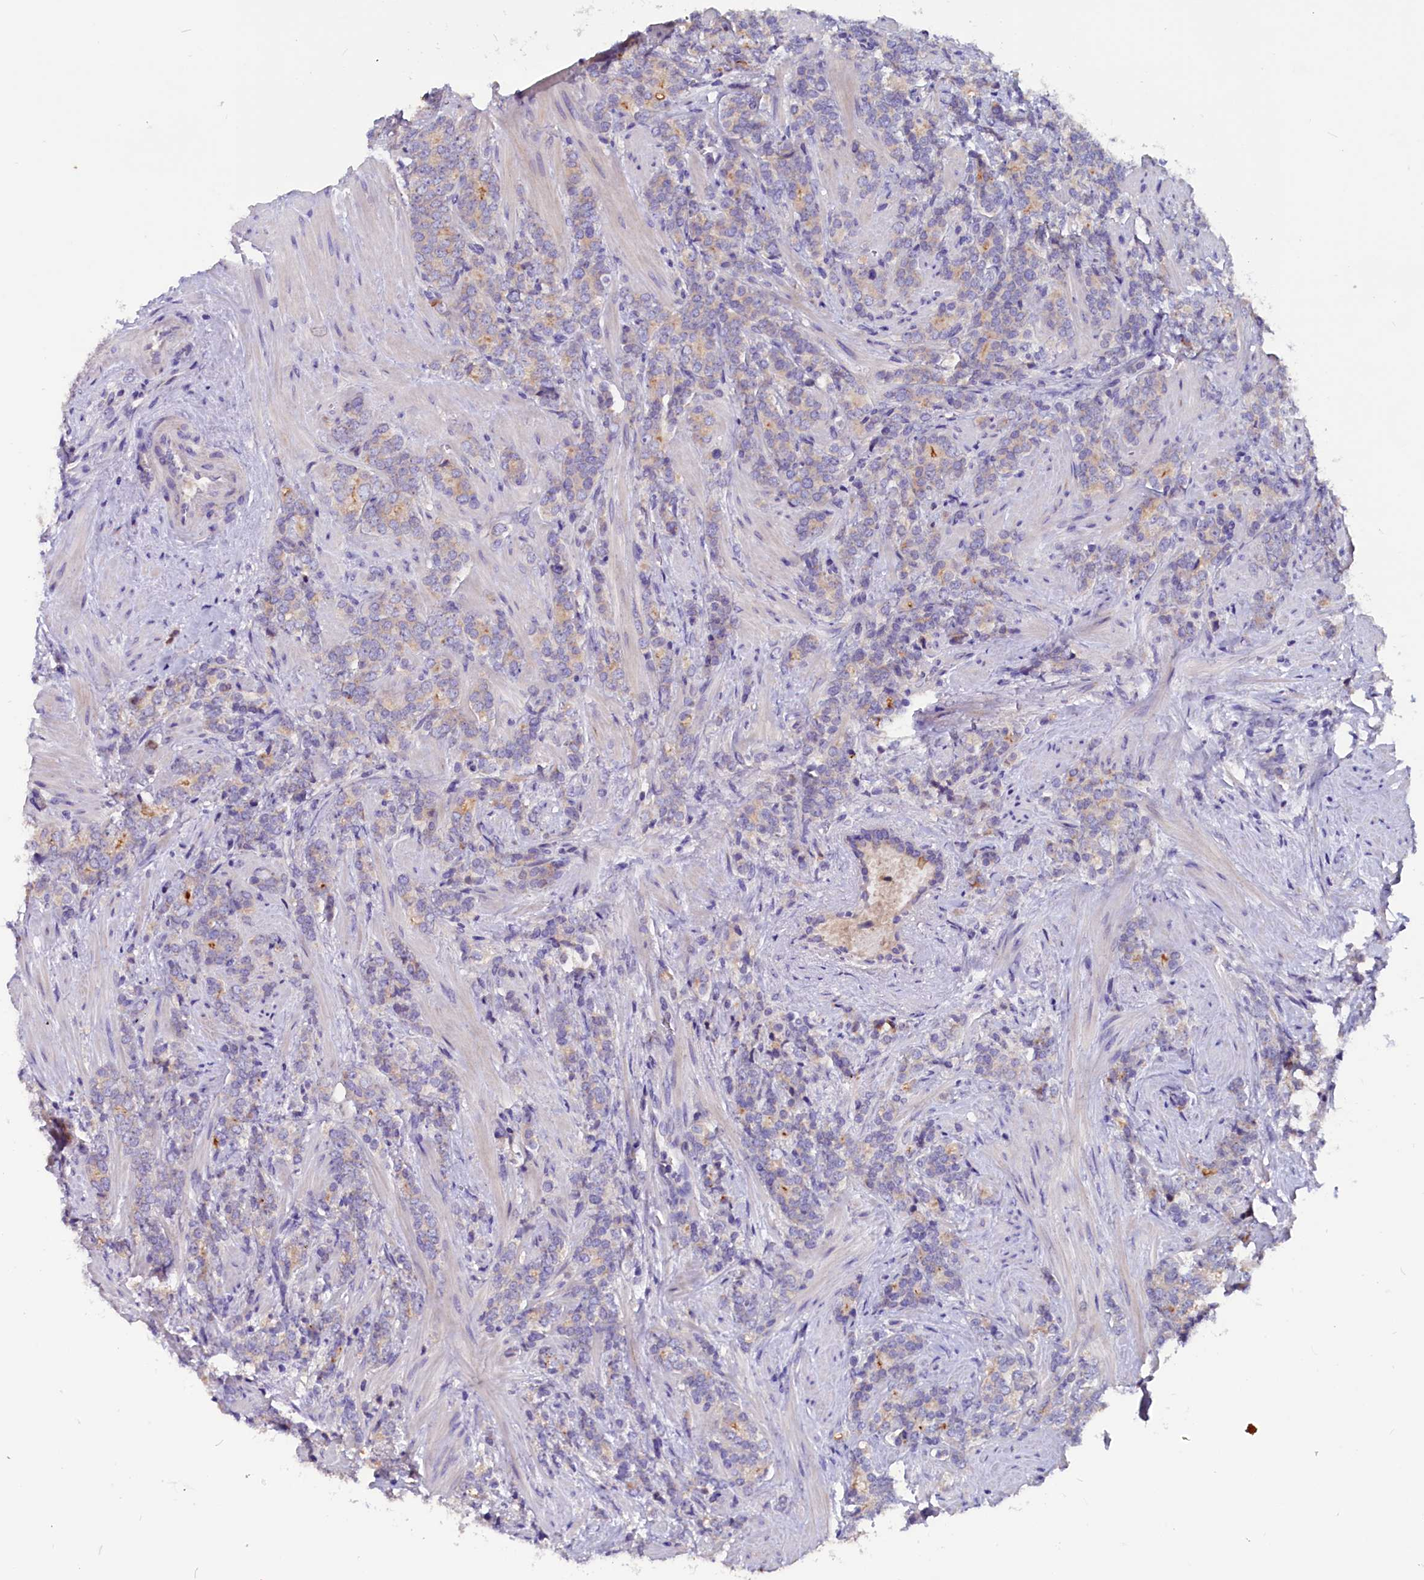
{"staining": {"intensity": "weak", "quantity": "25%-75%", "location": "cytoplasmic/membranous"}, "tissue": "prostate cancer", "cell_type": "Tumor cells", "image_type": "cancer", "snomed": [{"axis": "morphology", "description": "Adenocarcinoma, High grade"}, {"axis": "topography", "description": "Prostate"}], "caption": "Immunohistochemical staining of prostate adenocarcinoma (high-grade) displays weak cytoplasmic/membranous protein positivity in about 25%-75% of tumor cells.", "gene": "CCBE1", "patient": {"sex": "male", "age": 64}}